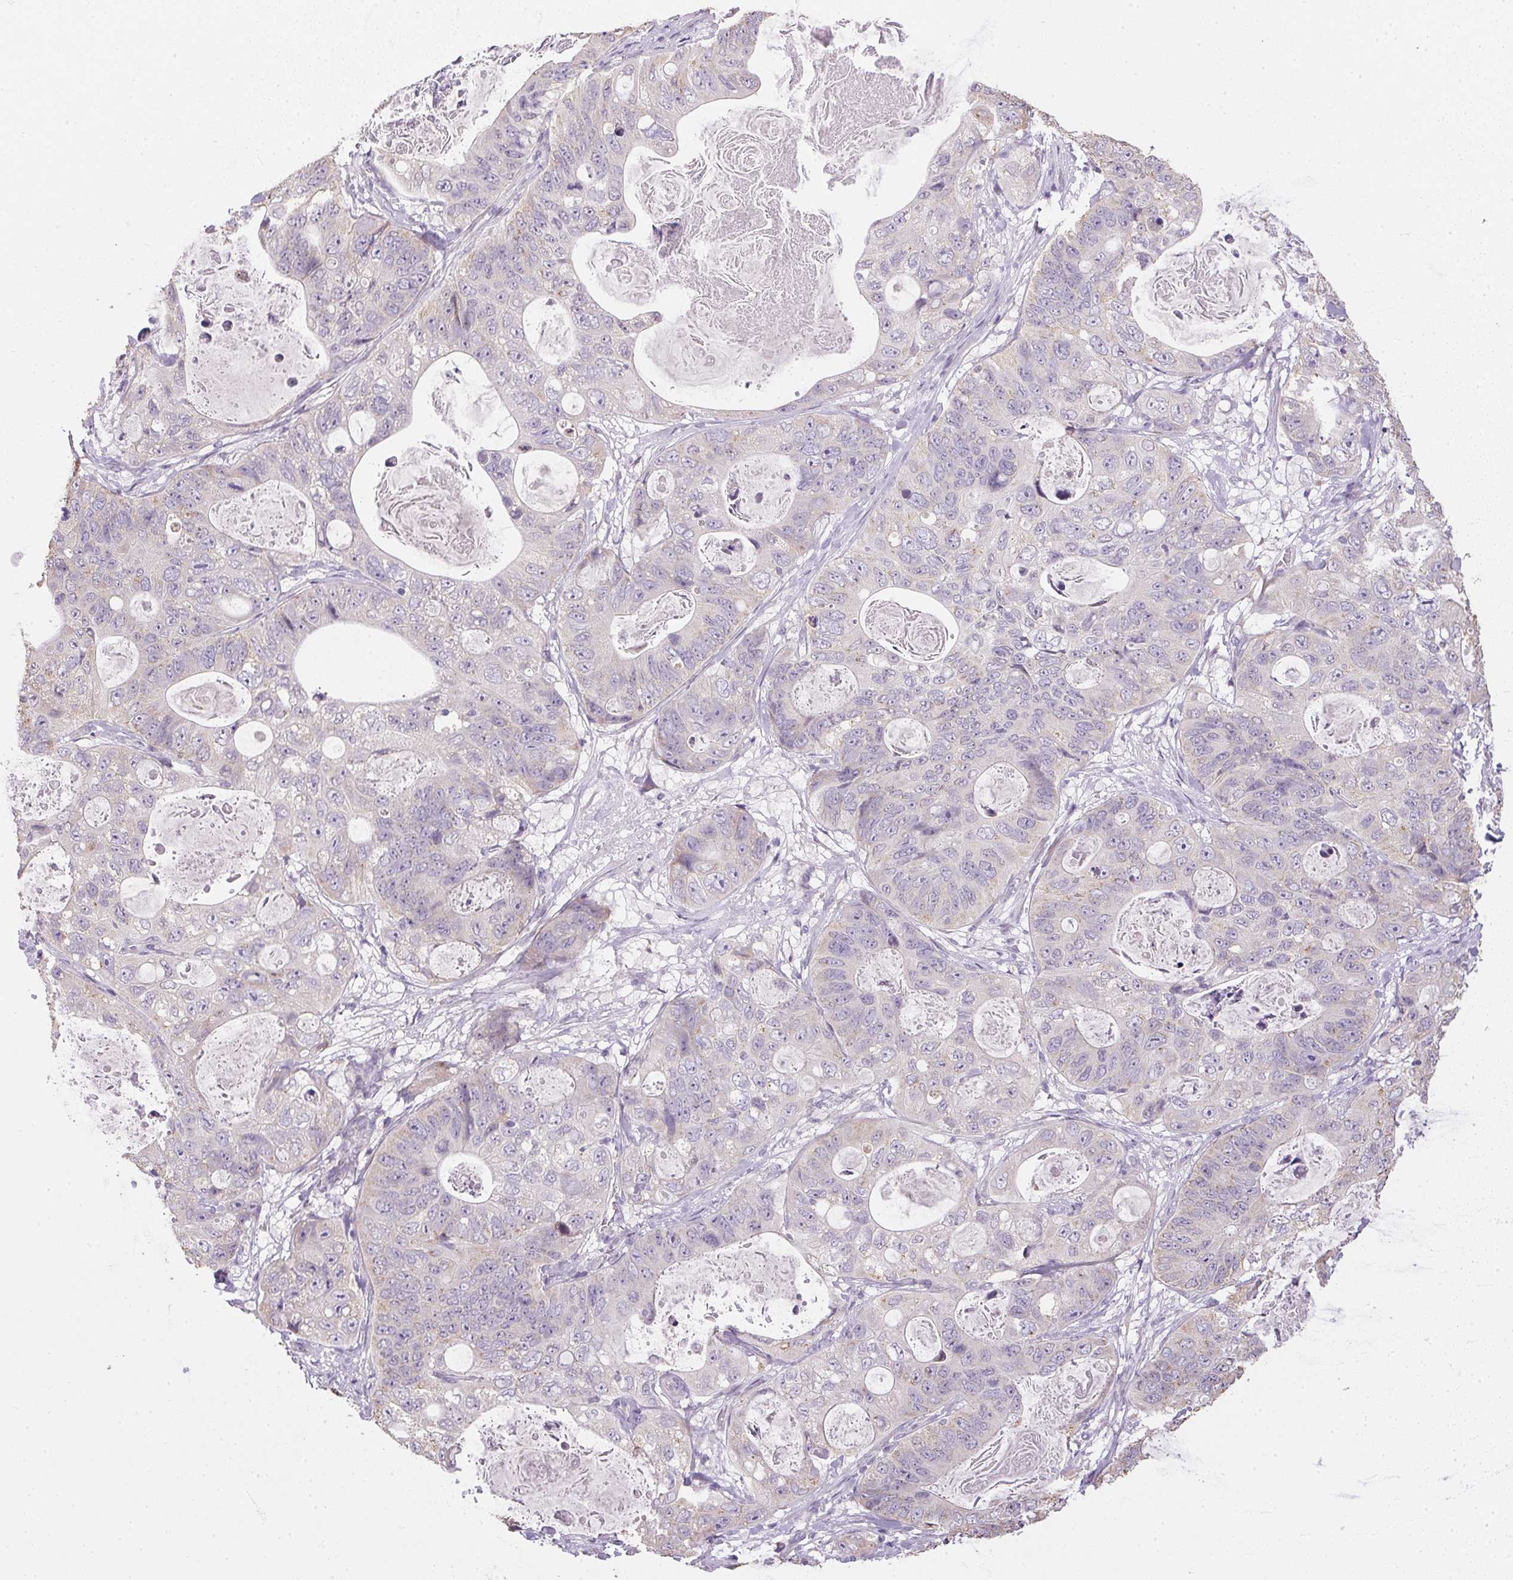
{"staining": {"intensity": "negative", "quantity": "none", "location": "none"}, "tissue": "stomach cancer", "cell_type": "Tumor cells", "image_type": "cancer", "snomed": [{"axis": "morphology", "description": "Normal tissue, NOS"}, {"axis": "morphology", "description": "Adenocarcinoma, NOS"}, {"axis": "topography", "description": "Stomach"}], "caption": "Tumor cells show no significant protein staining in stomach cancer.", "gene": "SPACA9", "patient": {"sex": "female", "age": 89}}